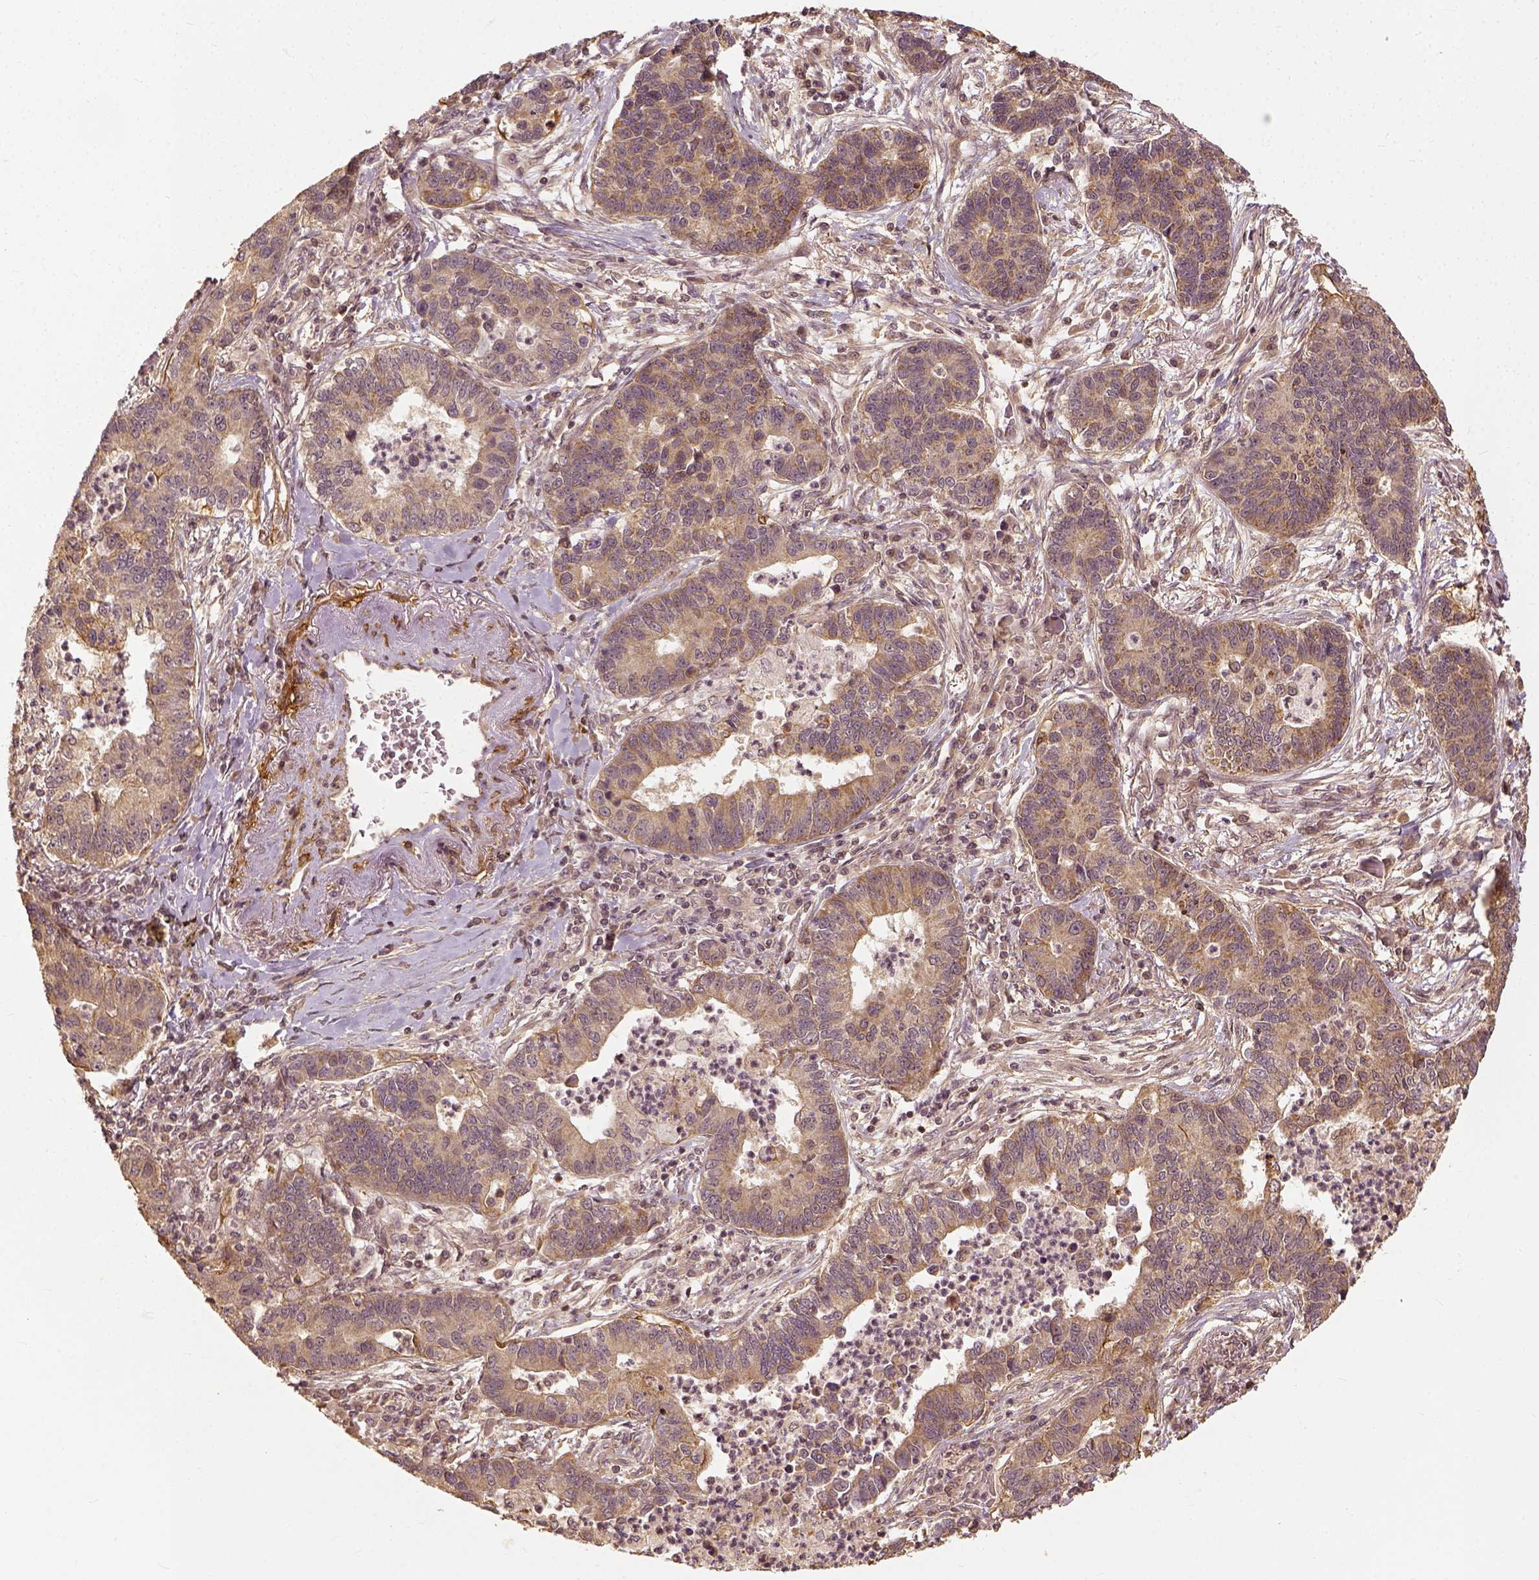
{"staining": {"intensity": "weak", "quantity": ">75%", "location": "cytoplasmic/membranous"}, "tissue": "lung cancer", "cell_type": "Tumor cells", "image_type": "cancer", "snomed": [{"axis": "morphology", "description": "Adenocarcinoma, NOS"}, {"axis": "topography", "description": "Lung"}], "caption": "Protein analysis of lung cancer tissue demonstrates weak cytoplasmic/membranous expression in about >75% of tumor cells.", "gene": "VEGFA", "patient": {"sex": "female", "age": 57}}